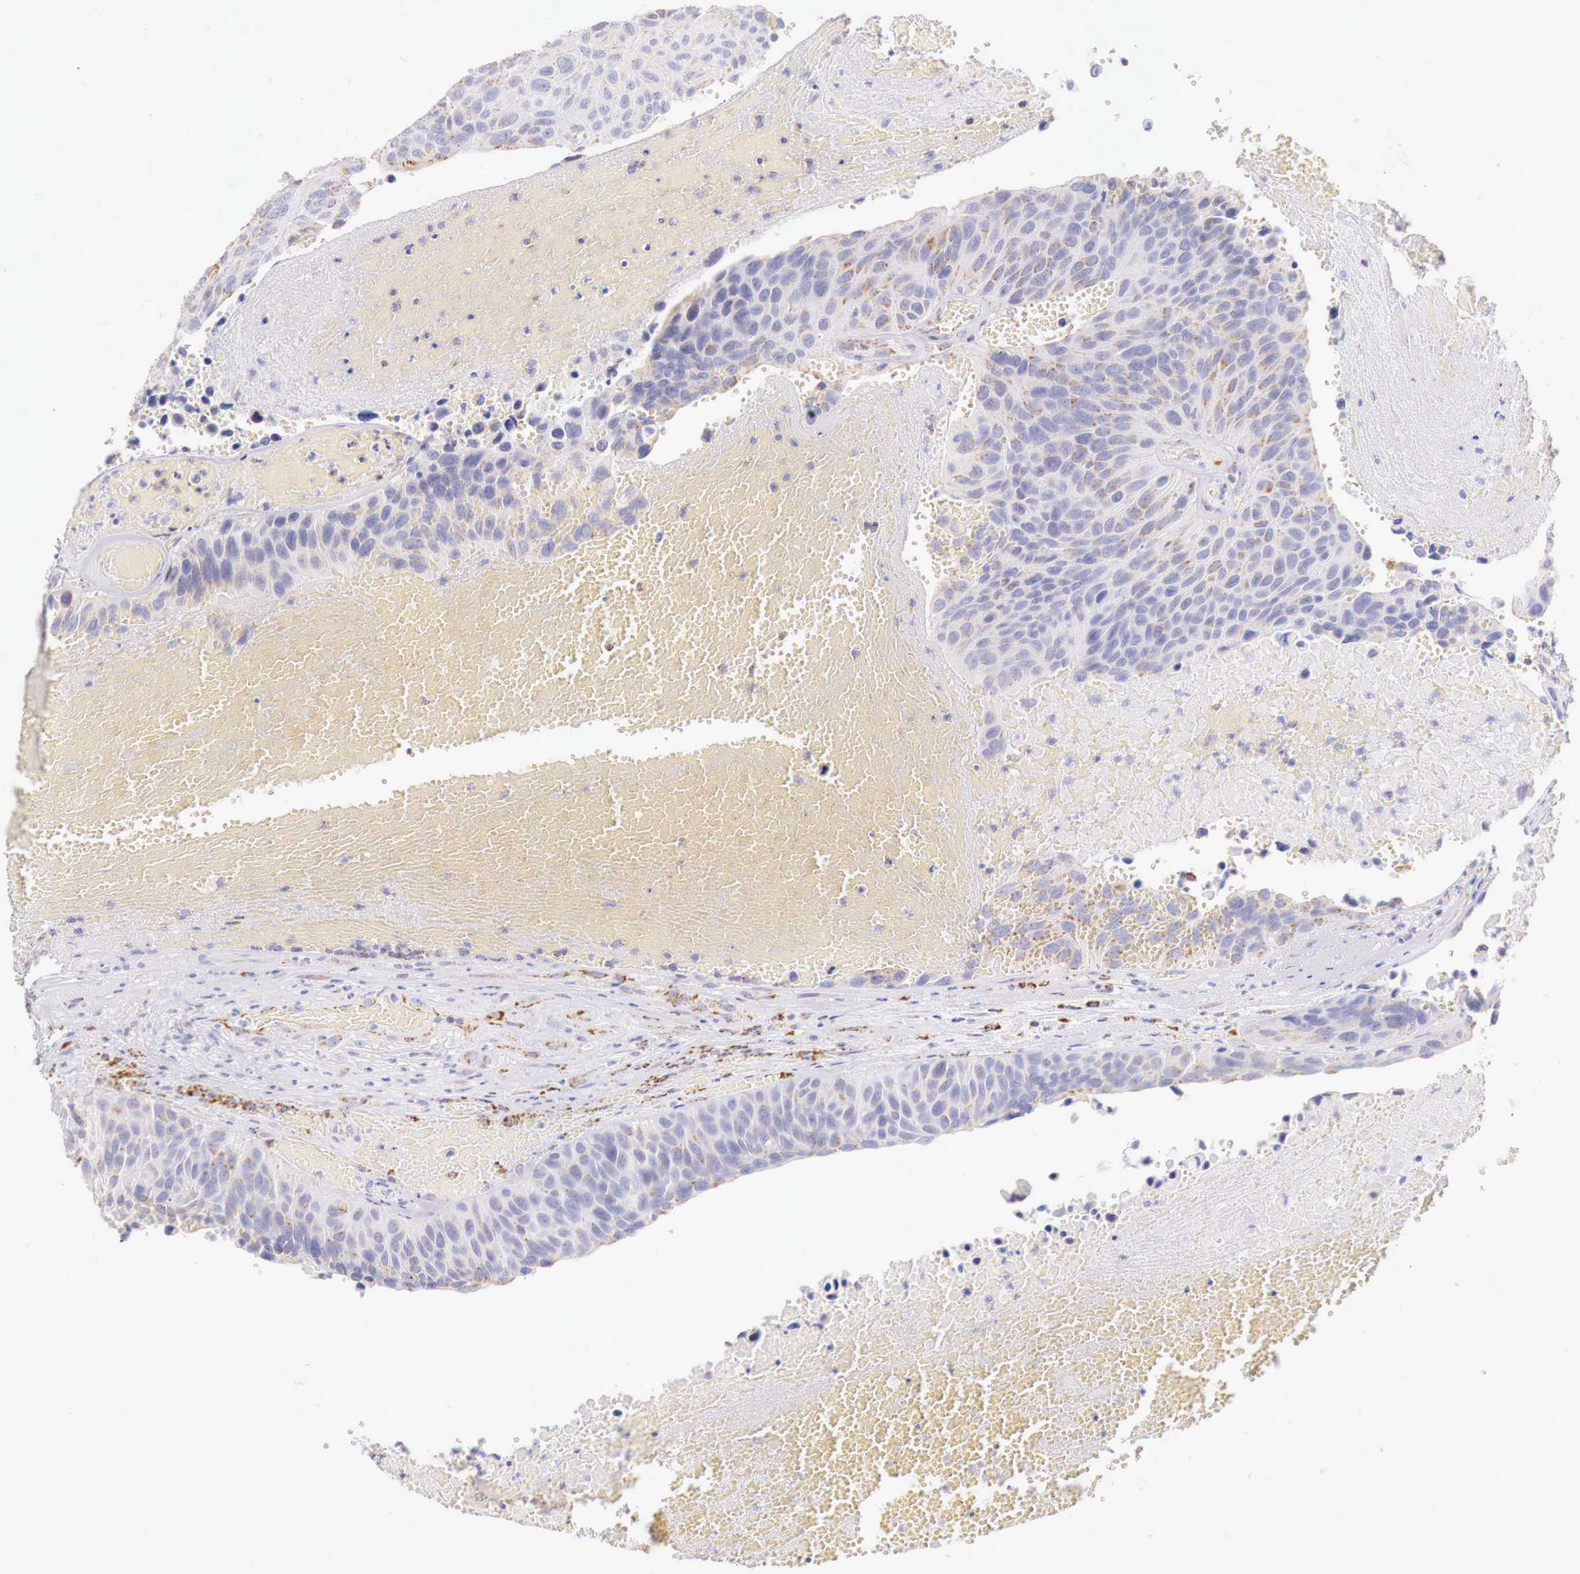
{"staining": {"intensity": "weak", "quantity": "<25%", "location": "cytoplasmic/membranous"}, "tissue": "urothelial cancer", "cell_type": "Tumor cells", "image_type": "cancer", "snomed": [{"axis": "morphology", "description": "Urothelial carcinoma, High grade"}, {"axis": "topography", "description": "Urinary bladder"}], "caption": "An IHC photomicrograph of urothelial cancer is shown. There is no staining in tumor cells of urothelial cancer.", "gene": "IDH3G", "patient": {"sex": "male", "age": 66}}